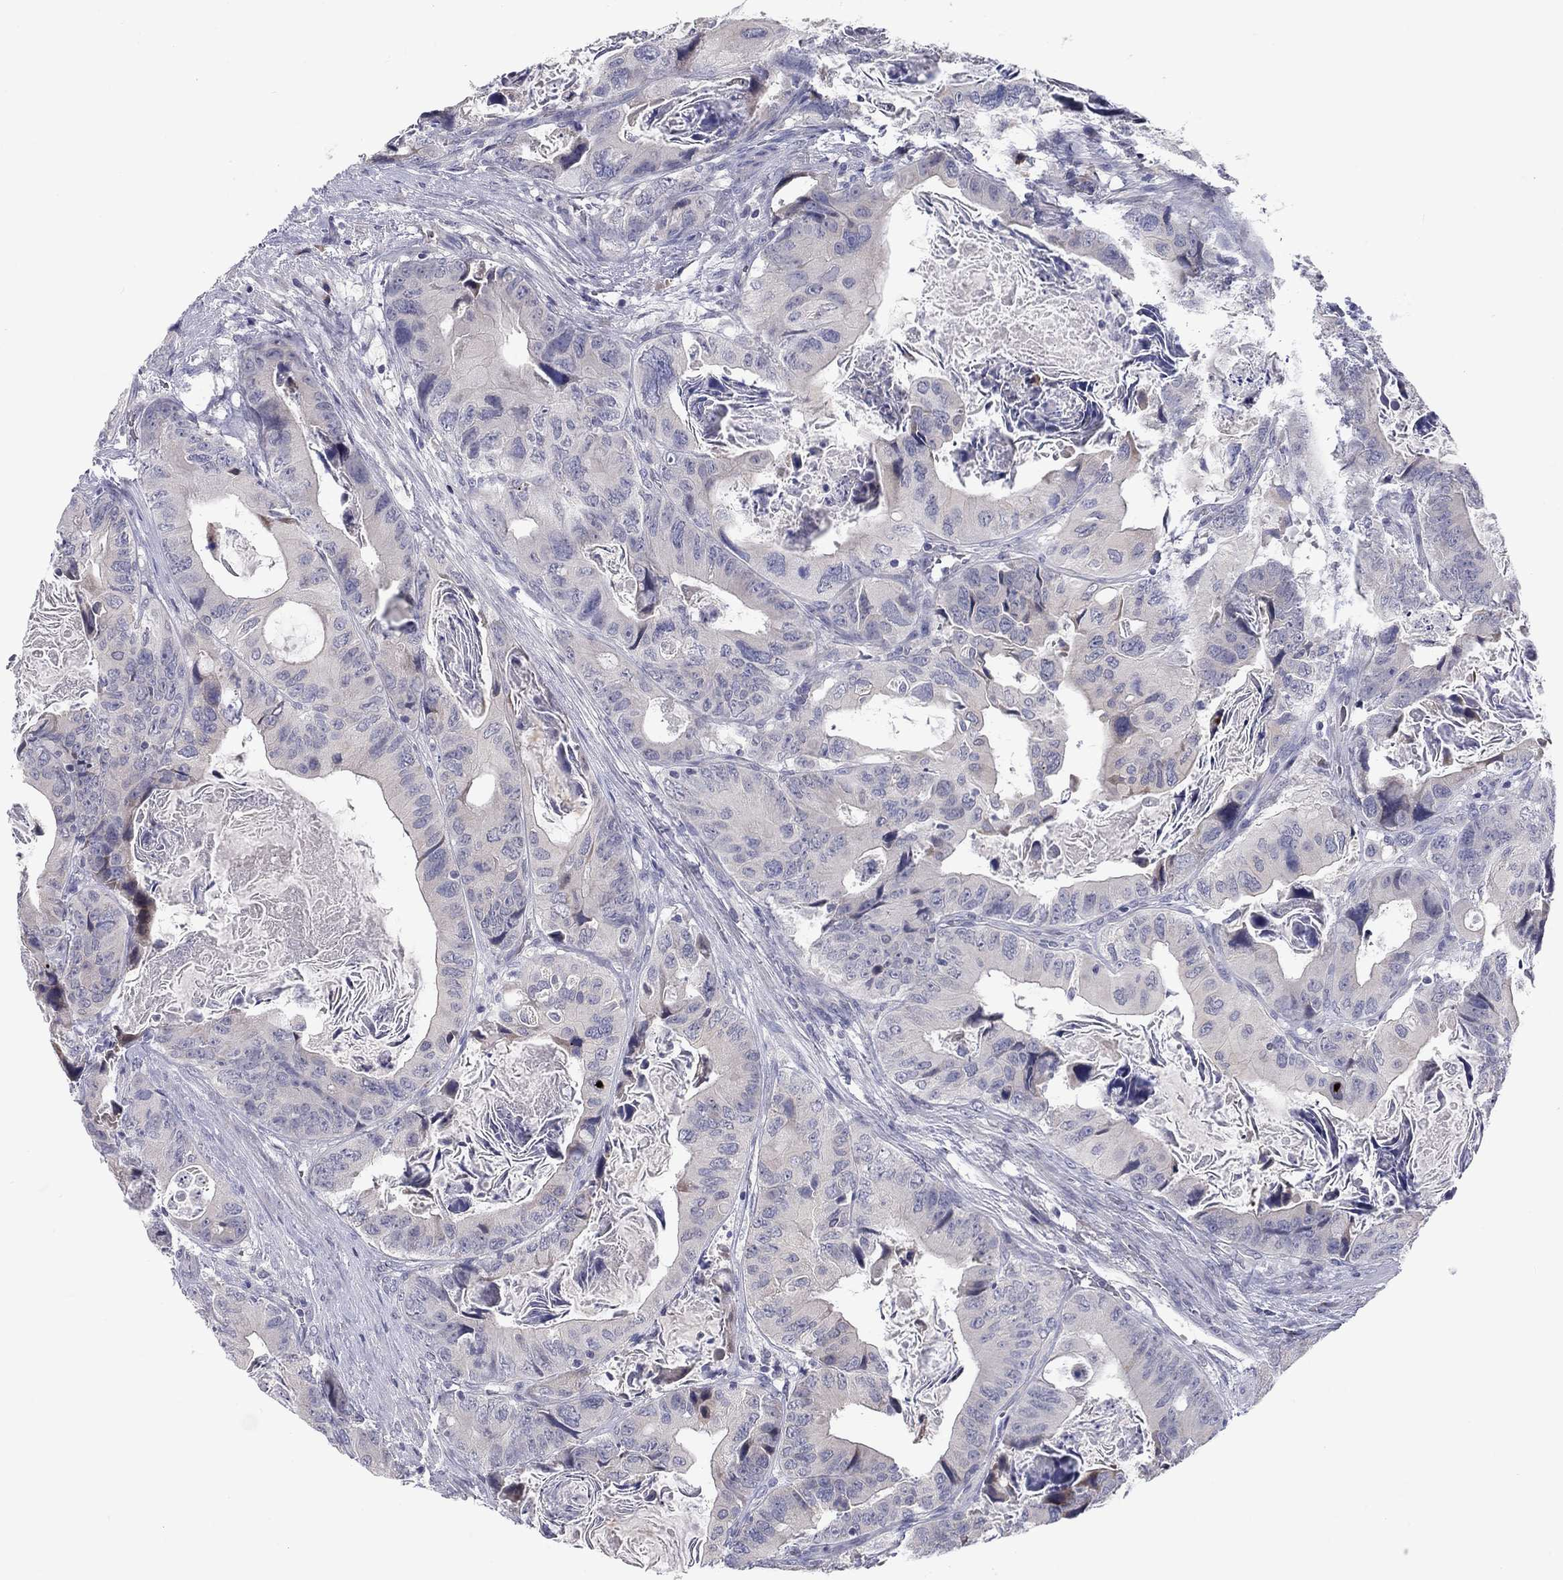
{"staining": {"intensity": "negative", "quantity": "none", "location": "none"}, "tissue": "colorectal cancer", "cell_type": "Tumor cells", "image_type": "cancer", "snomed": [{"axis": "morphology", "description": "Adenocarcinoma, NOS"}, {"axis": "topography", "description": "Rectum"}], "caption": "High power microscopy histopathology image of an immunohistochemistry micrograph of colorectal adenocarcinoma, revealing no significant expression in tumor cells.", "gene": "CACNA1A", "patient": {"sex": "male", "age": 64}}